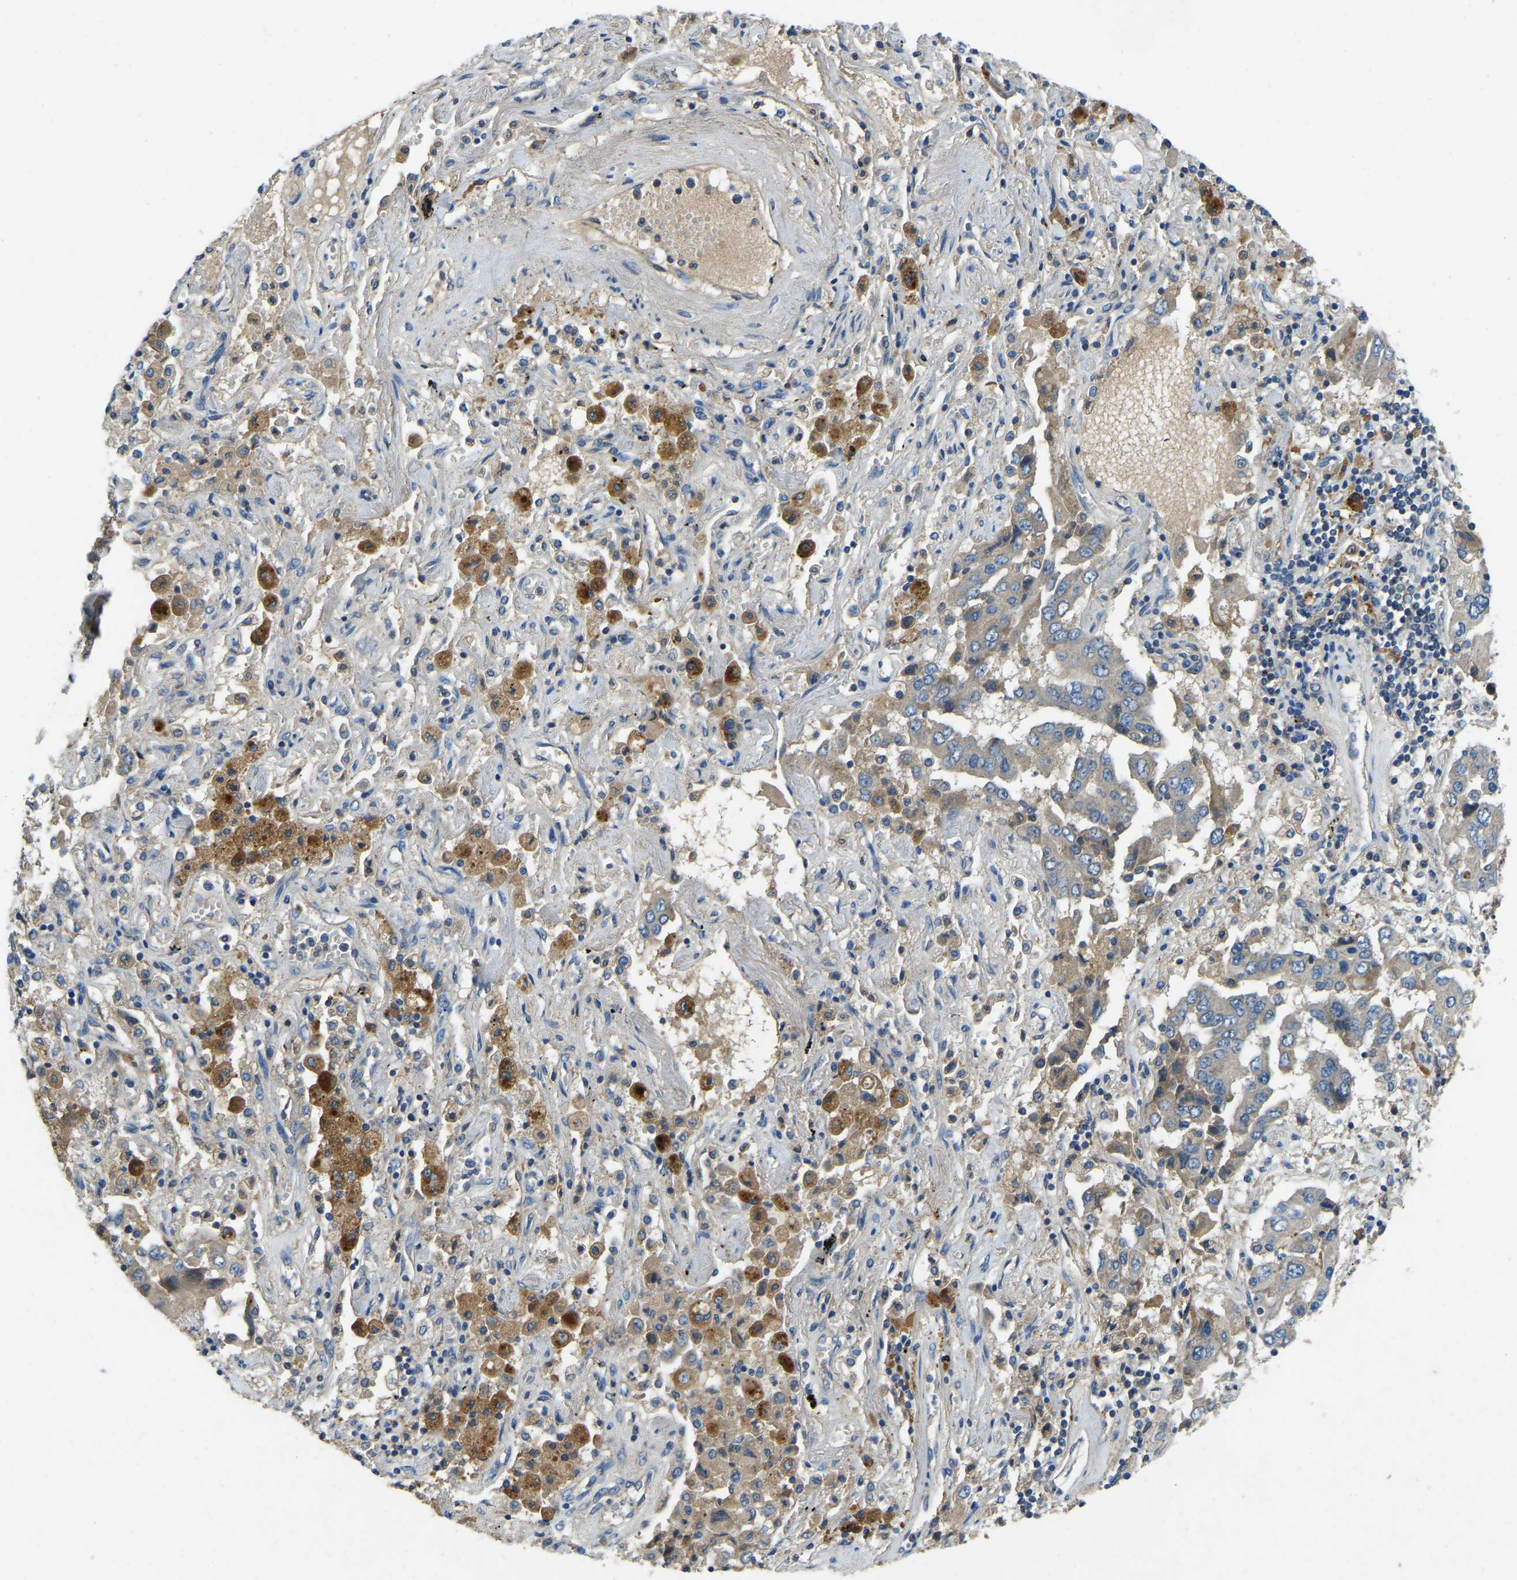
{"staining": {"intensity": "weak", "quantity": "<25%", "location": "cytoplasmic/membranous"}, "tissue": "lung cancer", "cell_type": "Tumor cells", "image_type": "cancer", "snomed": [{"axis": "morphology", "description": "Adenocarcinoma, NOS"}, {"axis": "topography", "description": "Lung"}], "caption": "Lung cancer was stained to show a protein in brown. There is no significant expression in tumor cells.", "gene": "ATP8B1", "patient": {"sex": "female", "age": 65}}